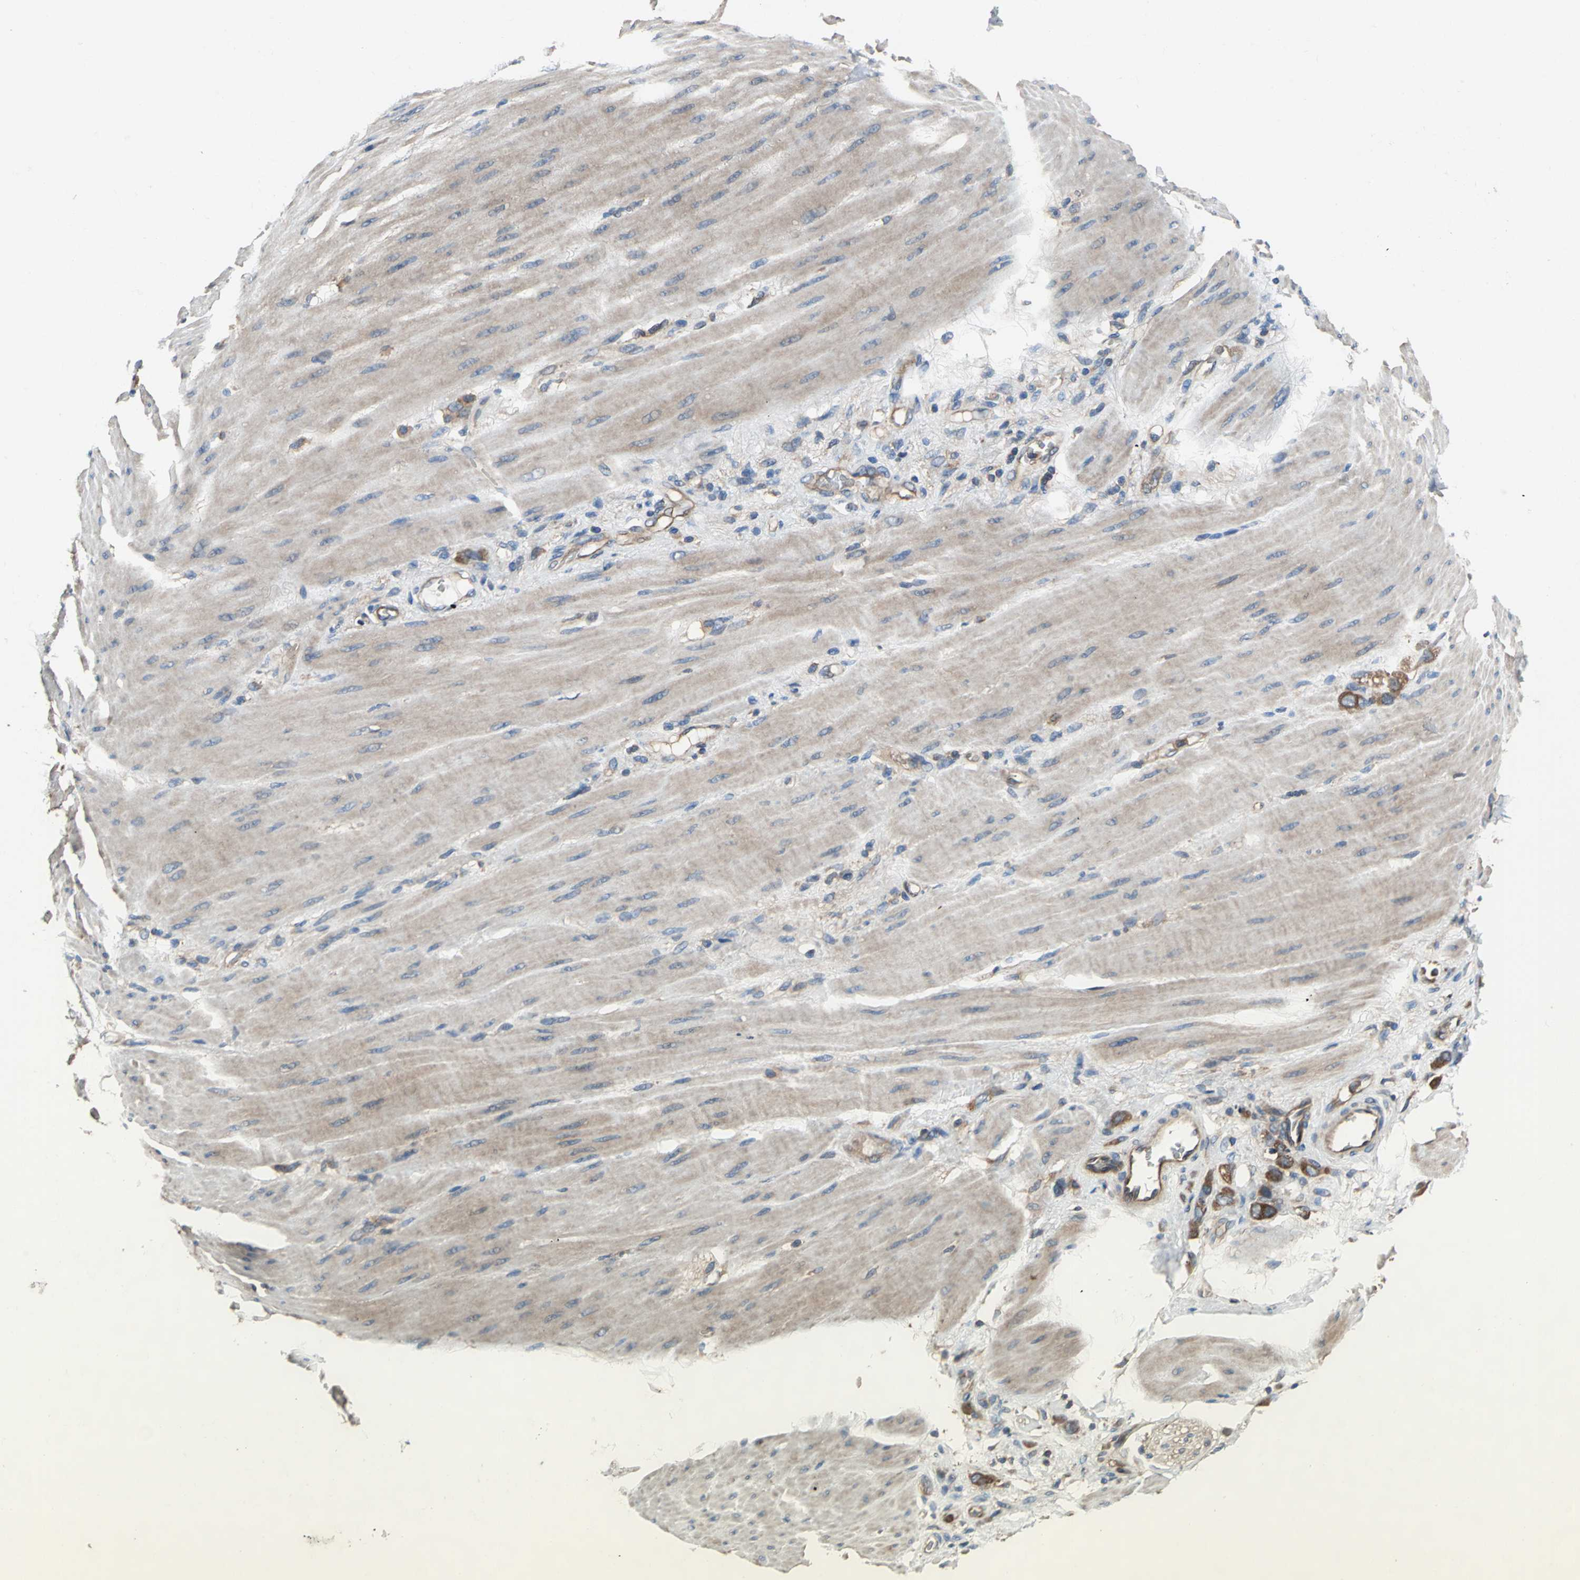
{"staining": {"intensity": "strong", "quantity": ">75%", "location": "cytoplasmic/membranous"}, "tissue": "stomach cancer", "cell_type": "Tumor cells", "image_type": "cancer", "snomed": [{"axis": "morphology", "description": "Normal tissue, NOS"}, {"axis": "morphology", "description": "Adenocarcinoma, NOS"}, {"axis": "topography", "description": "Stomach"}], "caption": "Stomach adenocarcinoma stained for a protein shows strong cytoplasmic/membranous positivity in tumor cells.", "gene": "CAPN1", "patient": {"sex": "male", "age": 82}}